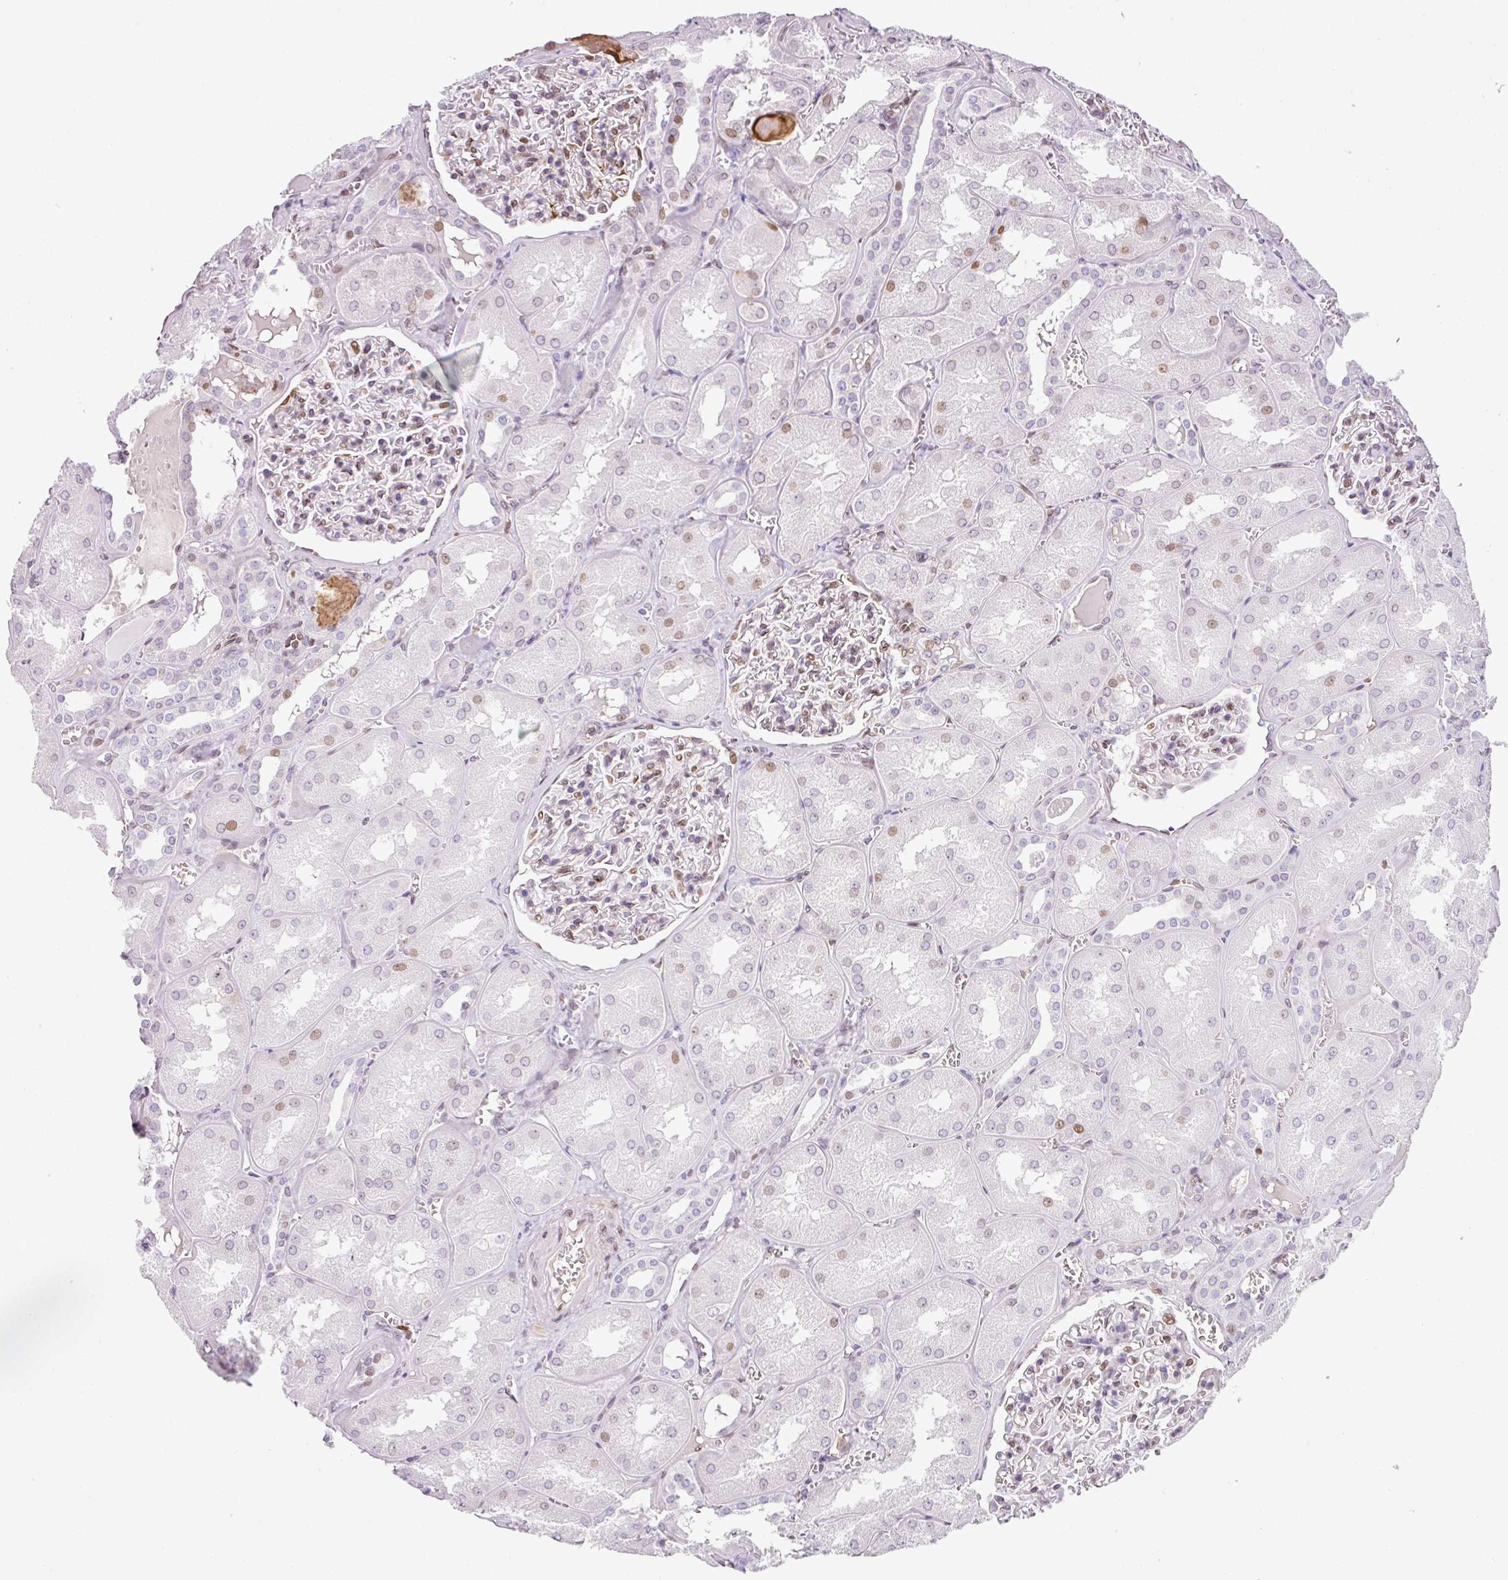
{"staining": {"intensity": "moderate", "quantity": "<25%", "location": "cytoplasmic/membranous,nuclear"}, "tissue": "kidney", "cell_type": "Cells in glomeruli", "image_type": "normal", "snomed": [{"axis": "morphology", "description": "Normal tissue, NOS"}, {"axis": "topography", "description": "Kidney"}], "caption": "The immunohistochemical stain shows moderate cytoplasmic/membranous,nuclear expression in cells in glomeruli of unremarkable kidney. The protein is shown in brown color, while the nuclei are stained blue.", "gene": "PLK1", "patient": {"sex": "male", "age": 61}}